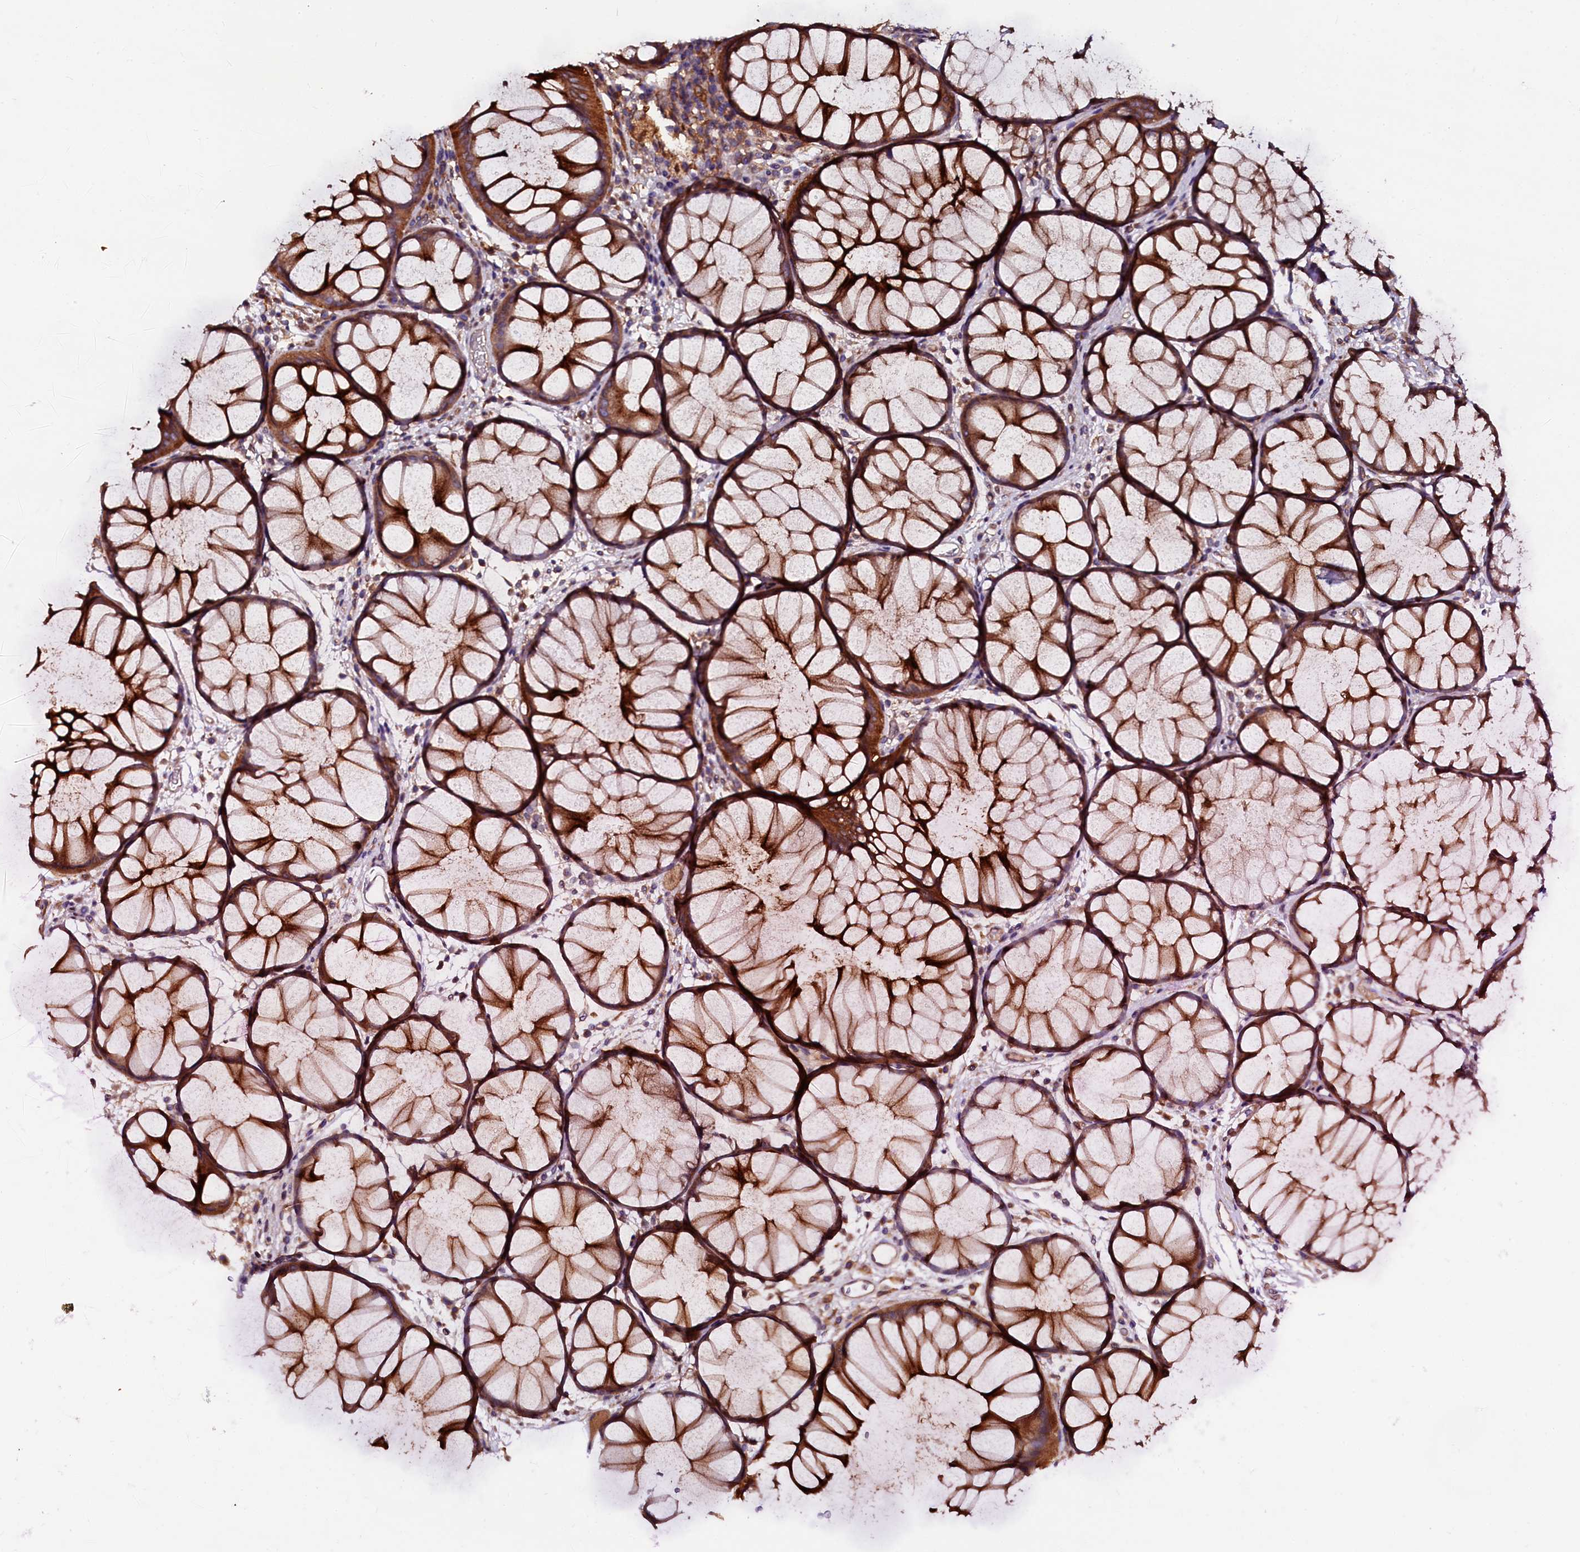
{"staining": {"intensity": "moderate", "quantity": ">75%", "location": "cytoplasmic/membranous"}, "tissue": "colon", "cell_type": "Endothelial cells", "image_type": "normal", "snomed": [{"axis": "morphology", "description": "Normal tissue, NOS"}, {"axis": "topography", "description": "Colon"}], "caption": "Protein expression analysis of unremarkable human colon reveals moderate cytoplasmic/membranous positivity in about >75% of endothelial cells. (brown staining indicates protein expression, while blue staining denotes nuclei).", "gene": "APPL2", "patient": {"sex": "female", "age": 82}}